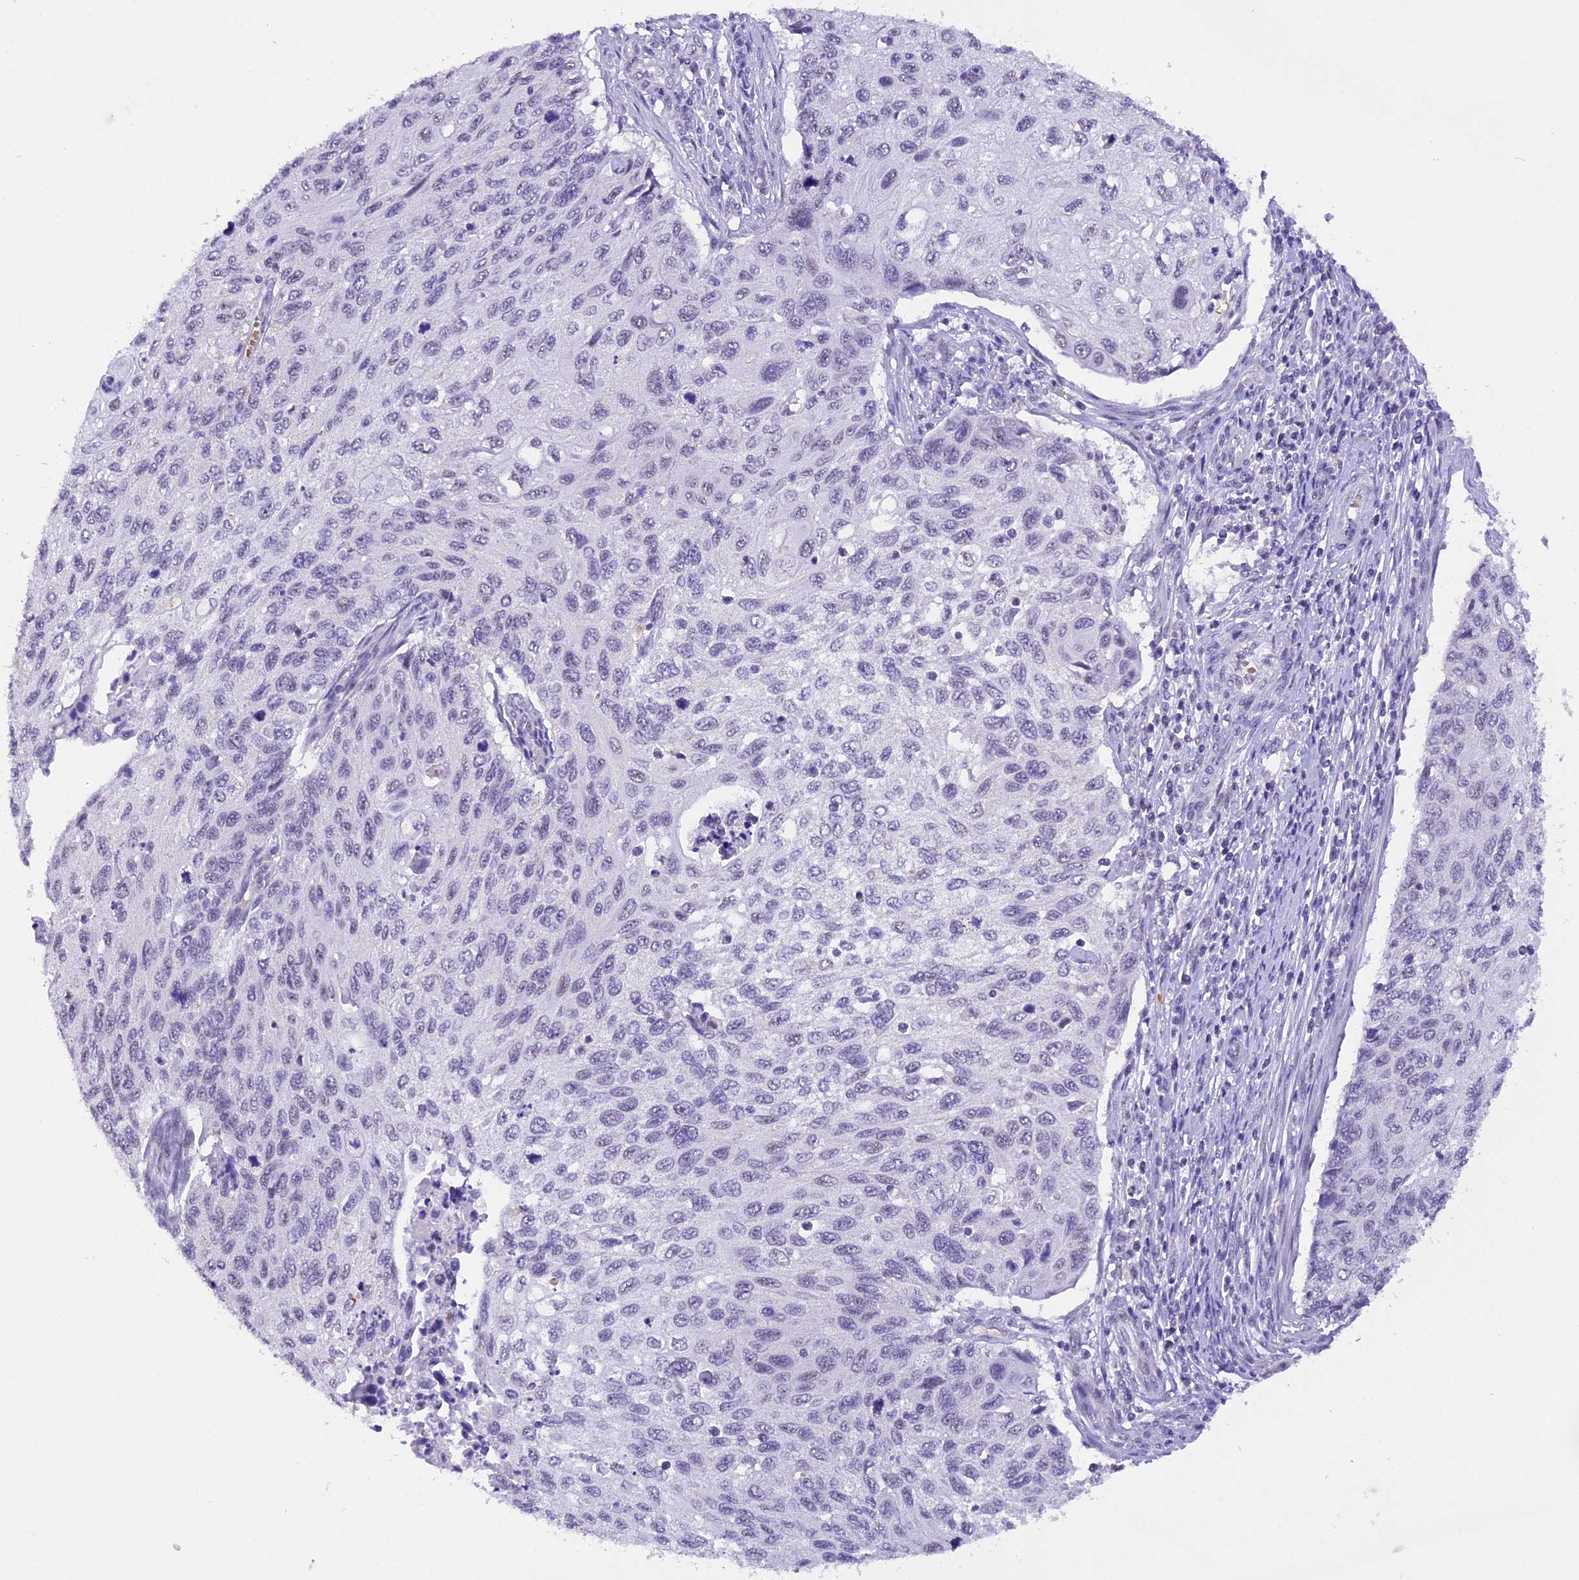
{"staining": {"intensity": "negative", "quantity": "none", "location": "none"}, "tissue": "cervical cancer", "cell_type": "Tumor cells", "image_type": "cancer", "snomed": [{"axis": "morphology", "description": "Squamous cell carcinoma, NOS"}, {"axis": "topography", "description": "Cervix"}], "caption": "This is an IHC histopathology image of human cervical cancer. There is no positivity in tumor cells.", "gene": "AHSP", "patient": {"sex": "female", "age": 70}}